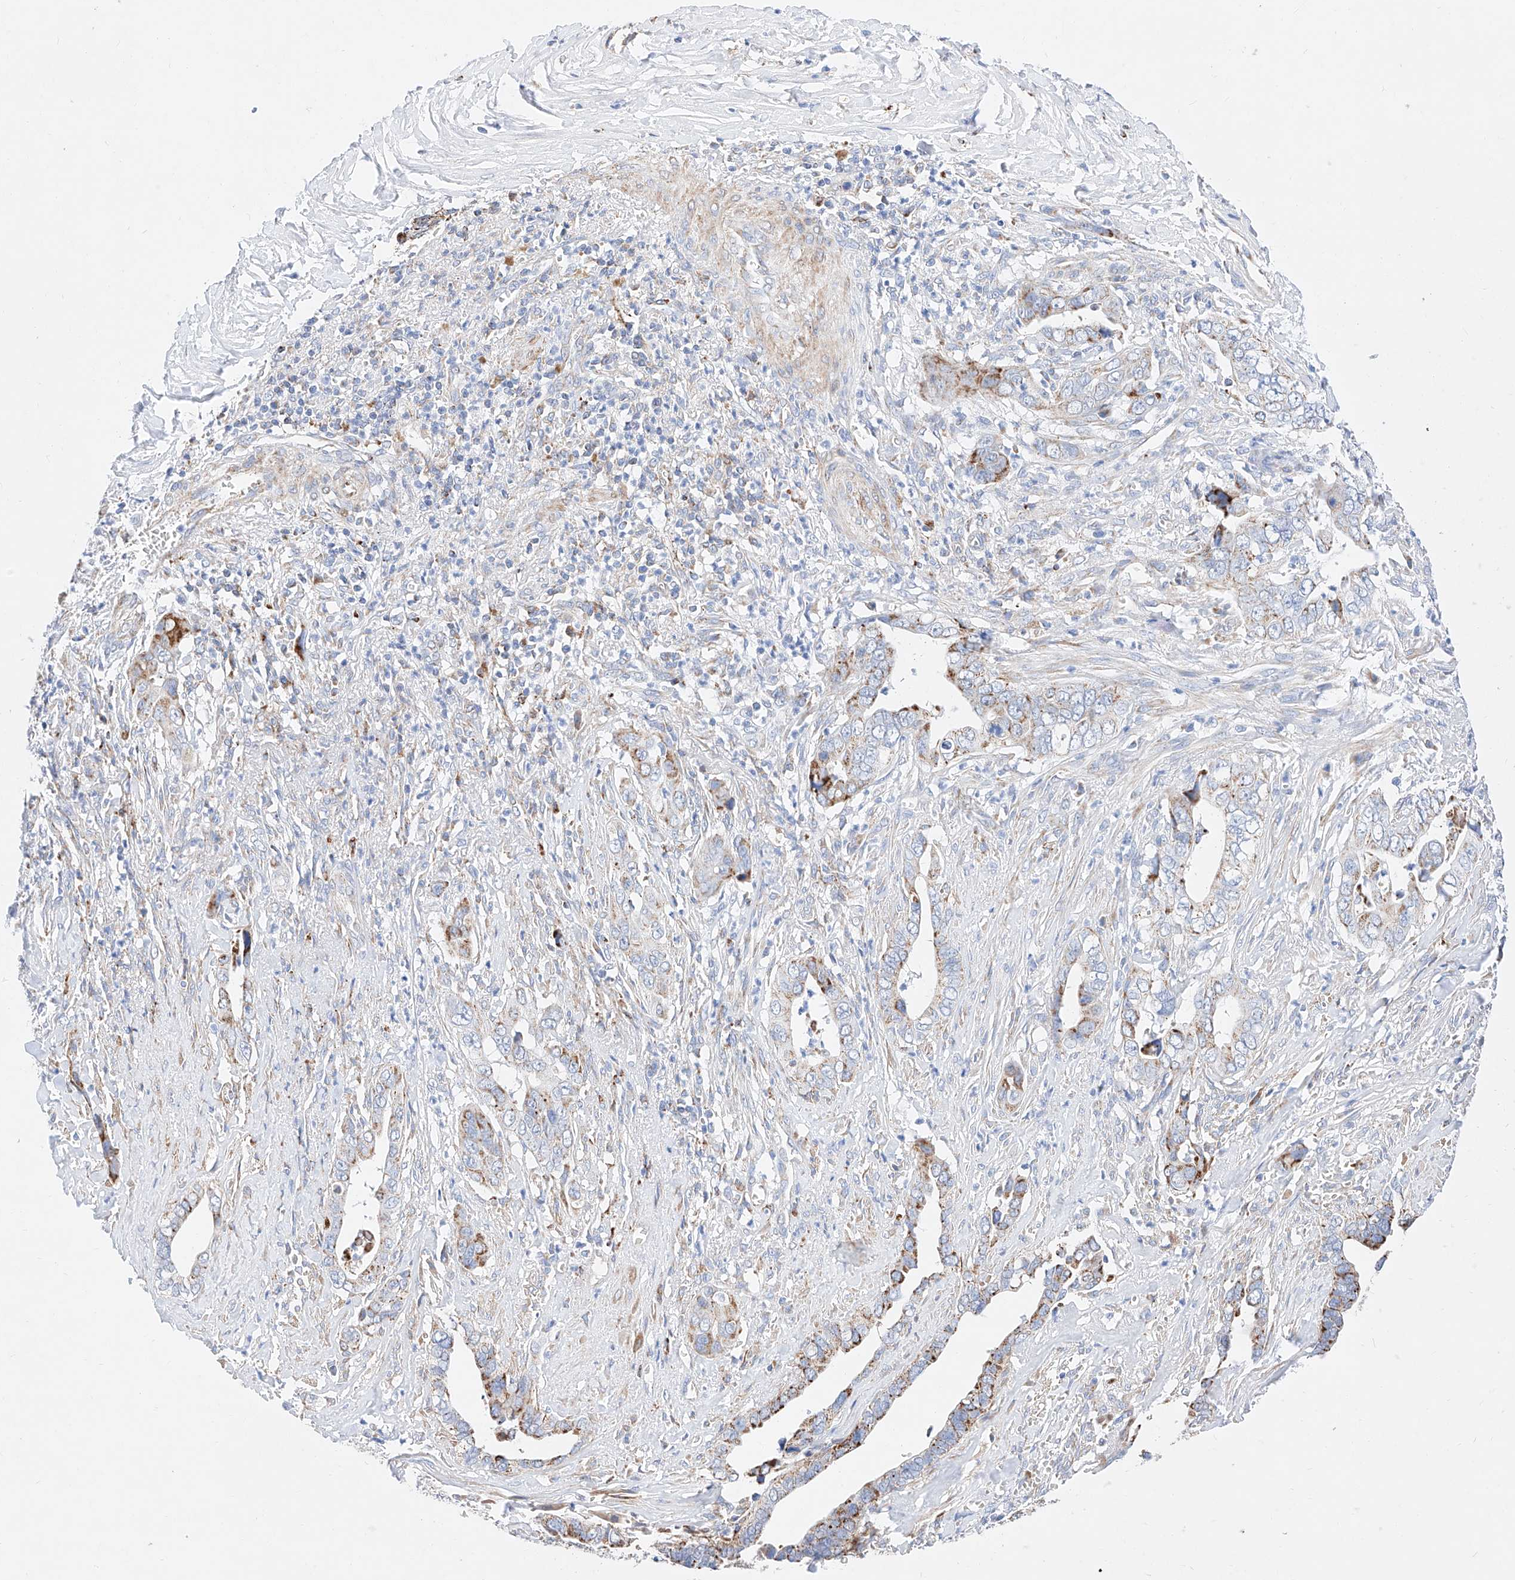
{"staining": {"intensity": "moderate", "quantity": "25%-75%", "location": "cytoplasmic/membranous"}, "tissue": "liver cancer", "cell_type": "Tumor cells", "image_type": "cancer", "snomed": [{"axis": "morphology", "description": "Cholangiocarcinoma"}, {"axis": "topography", "description": "Liver"}], "caption": "An immunohistochemistry image of neoplastic tissue is shown. Protein staining in brown labels moderate cytoplasmic/membranous positivity in liver cancer (cholangiocarcinoma) within tumor cells.", "gene": "C6orf62", "patient": {"sex": "female", "age": 79}}